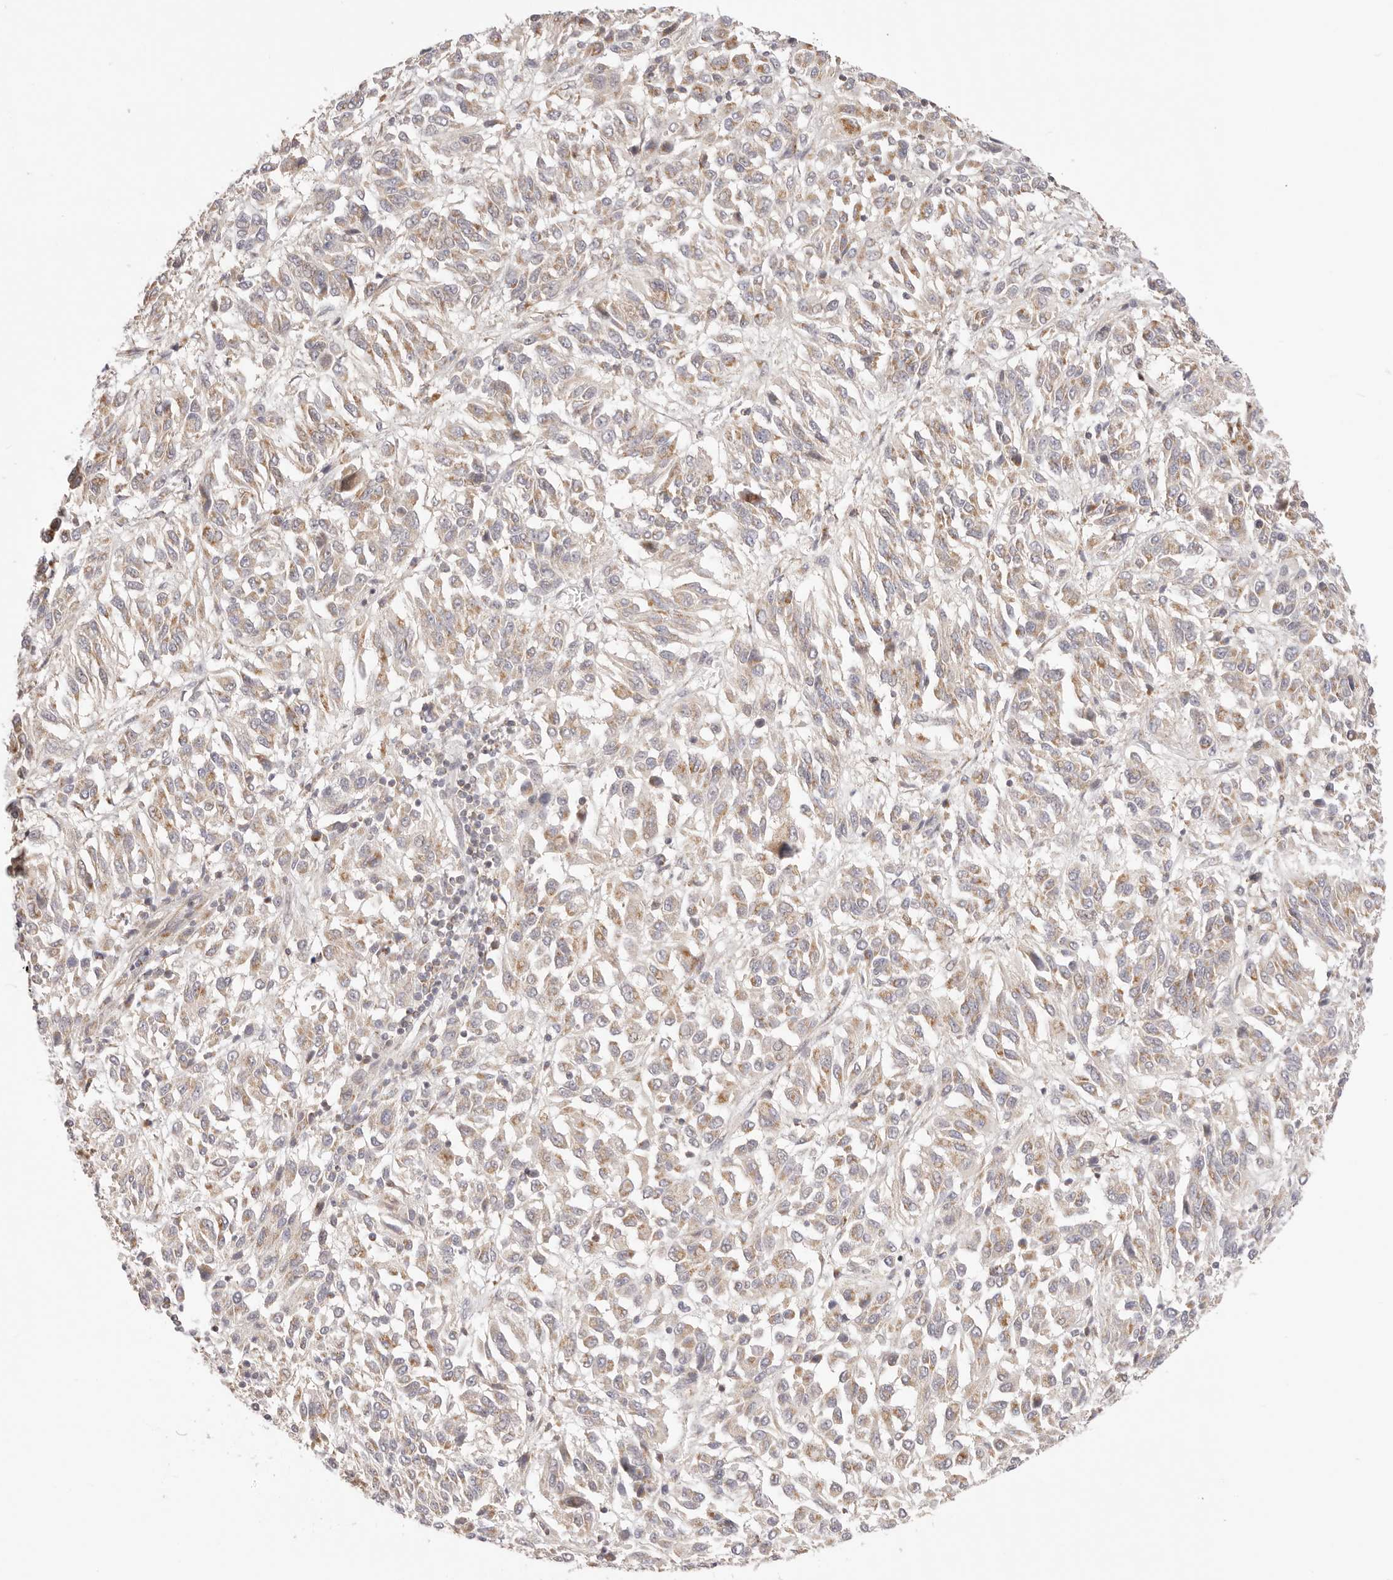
{"staining": {"intensity": "weak", "quantity": "<25%", "location": "cytoplasmic/membranous"}, "tissue": "melanoma", "cell_type": "Tumor cells", "image_type": "cancer", "snomed": [{"axis": "morphology", "description": "Malignant melanoma, Metastatic site"}, {"axis": "topography", "description": "Lung"}], "caption": "IHC micrograph of neoplastic tissue: melanoma stained with DAB (3,3'-diaminobenzidine) reveals no significant protein staining in tumor cells.", "gene": "KCMF1", "patient": {"sex": "male", "age": 64}}